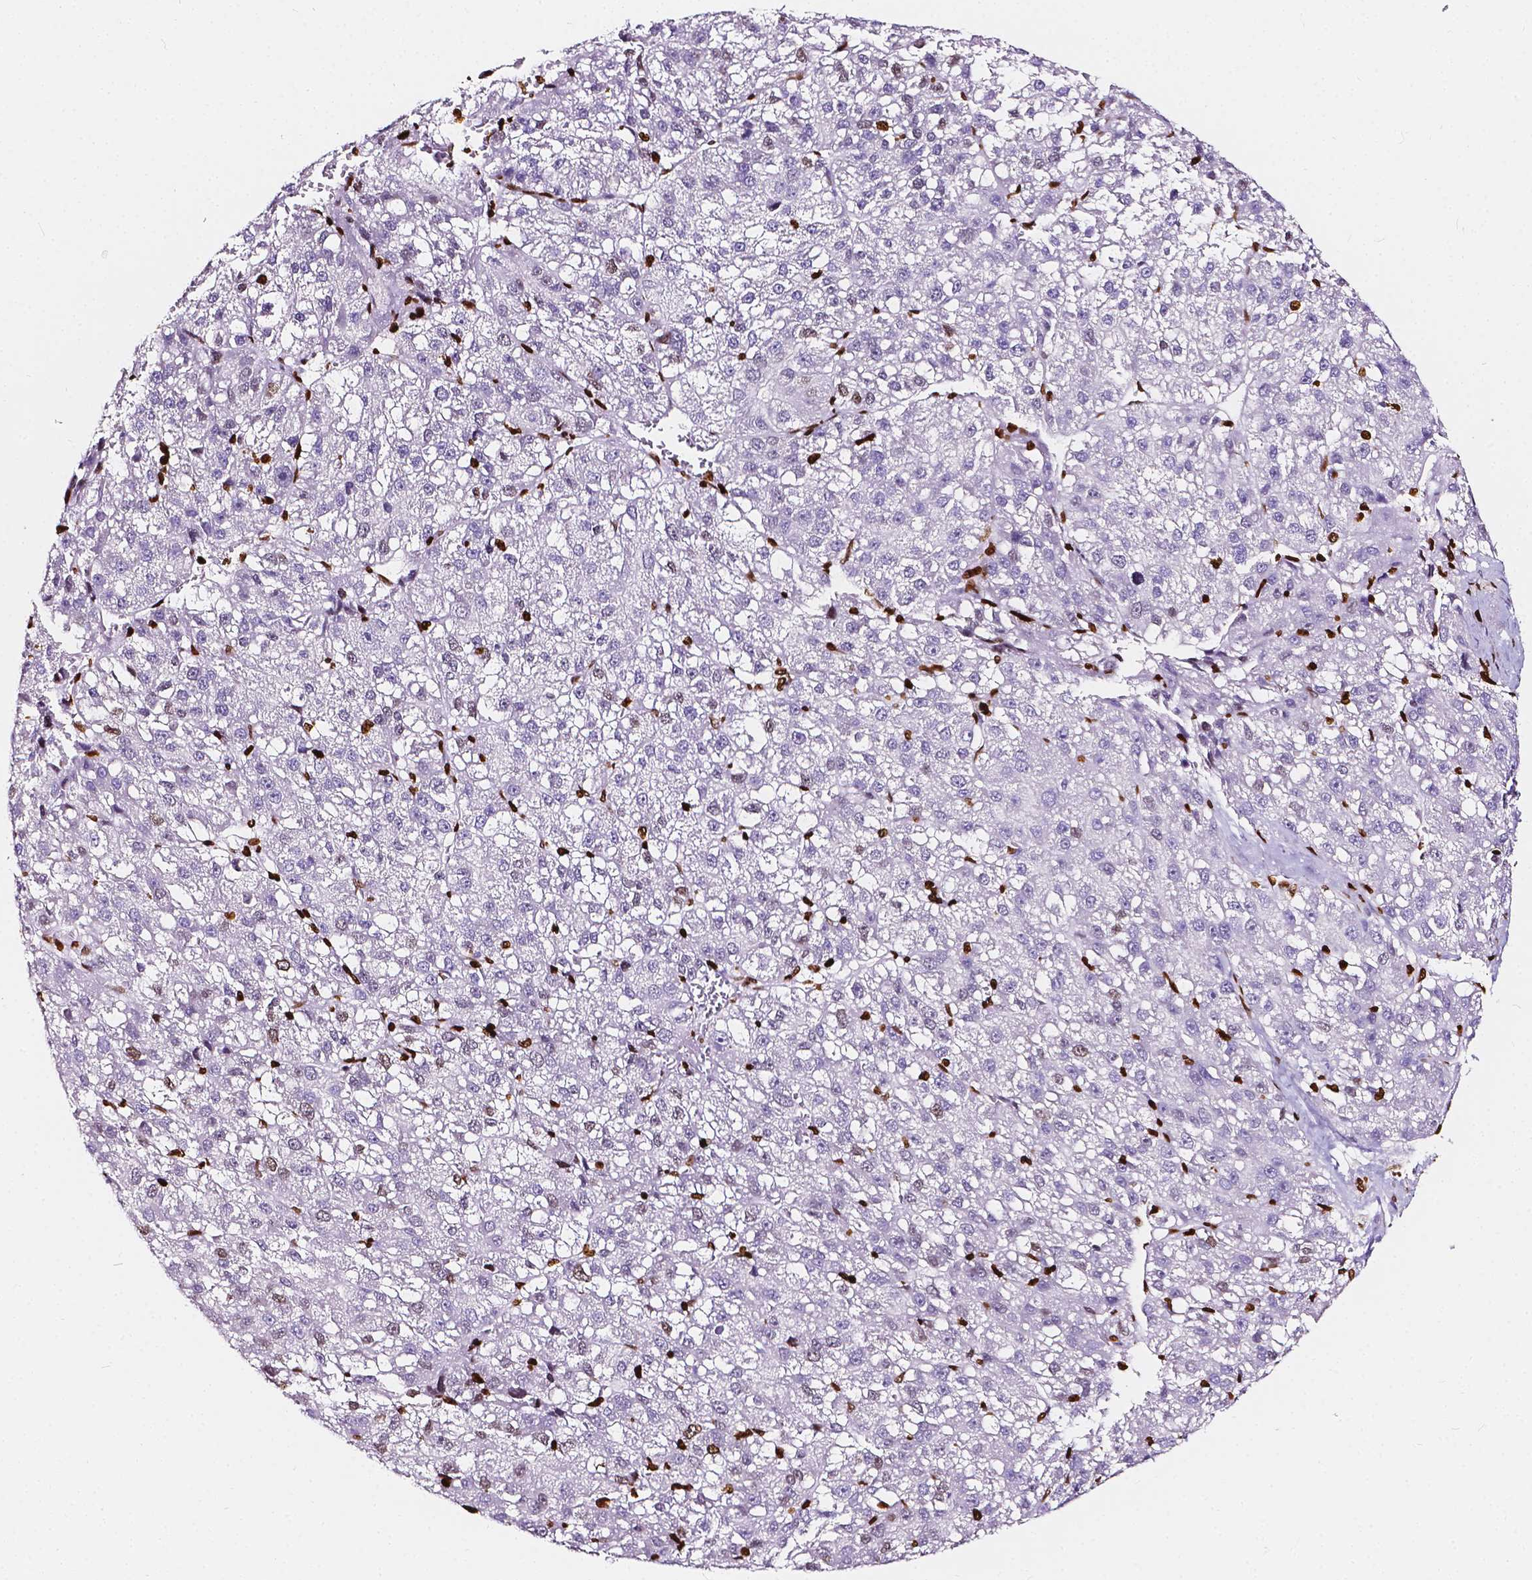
{"staining": {"intensity": "negative", "quantity": "none", "location": "none"}, "tissue": "liver cancer", "cell_type": "Tumor cells", "image_type": "cancer", "snomed": [{"axis": "morphology", "description": "Carcinoma, Hepatocellular, NOS"}, {"axis": "topography", "description": "Liver"}], "caption": "This is an immunohistochemistry (IHC) histopathology image of liver cancer. There is no staining in tumor cells.", "gene": "CBY3", "patient": {"sex": "female", "age": 70}}